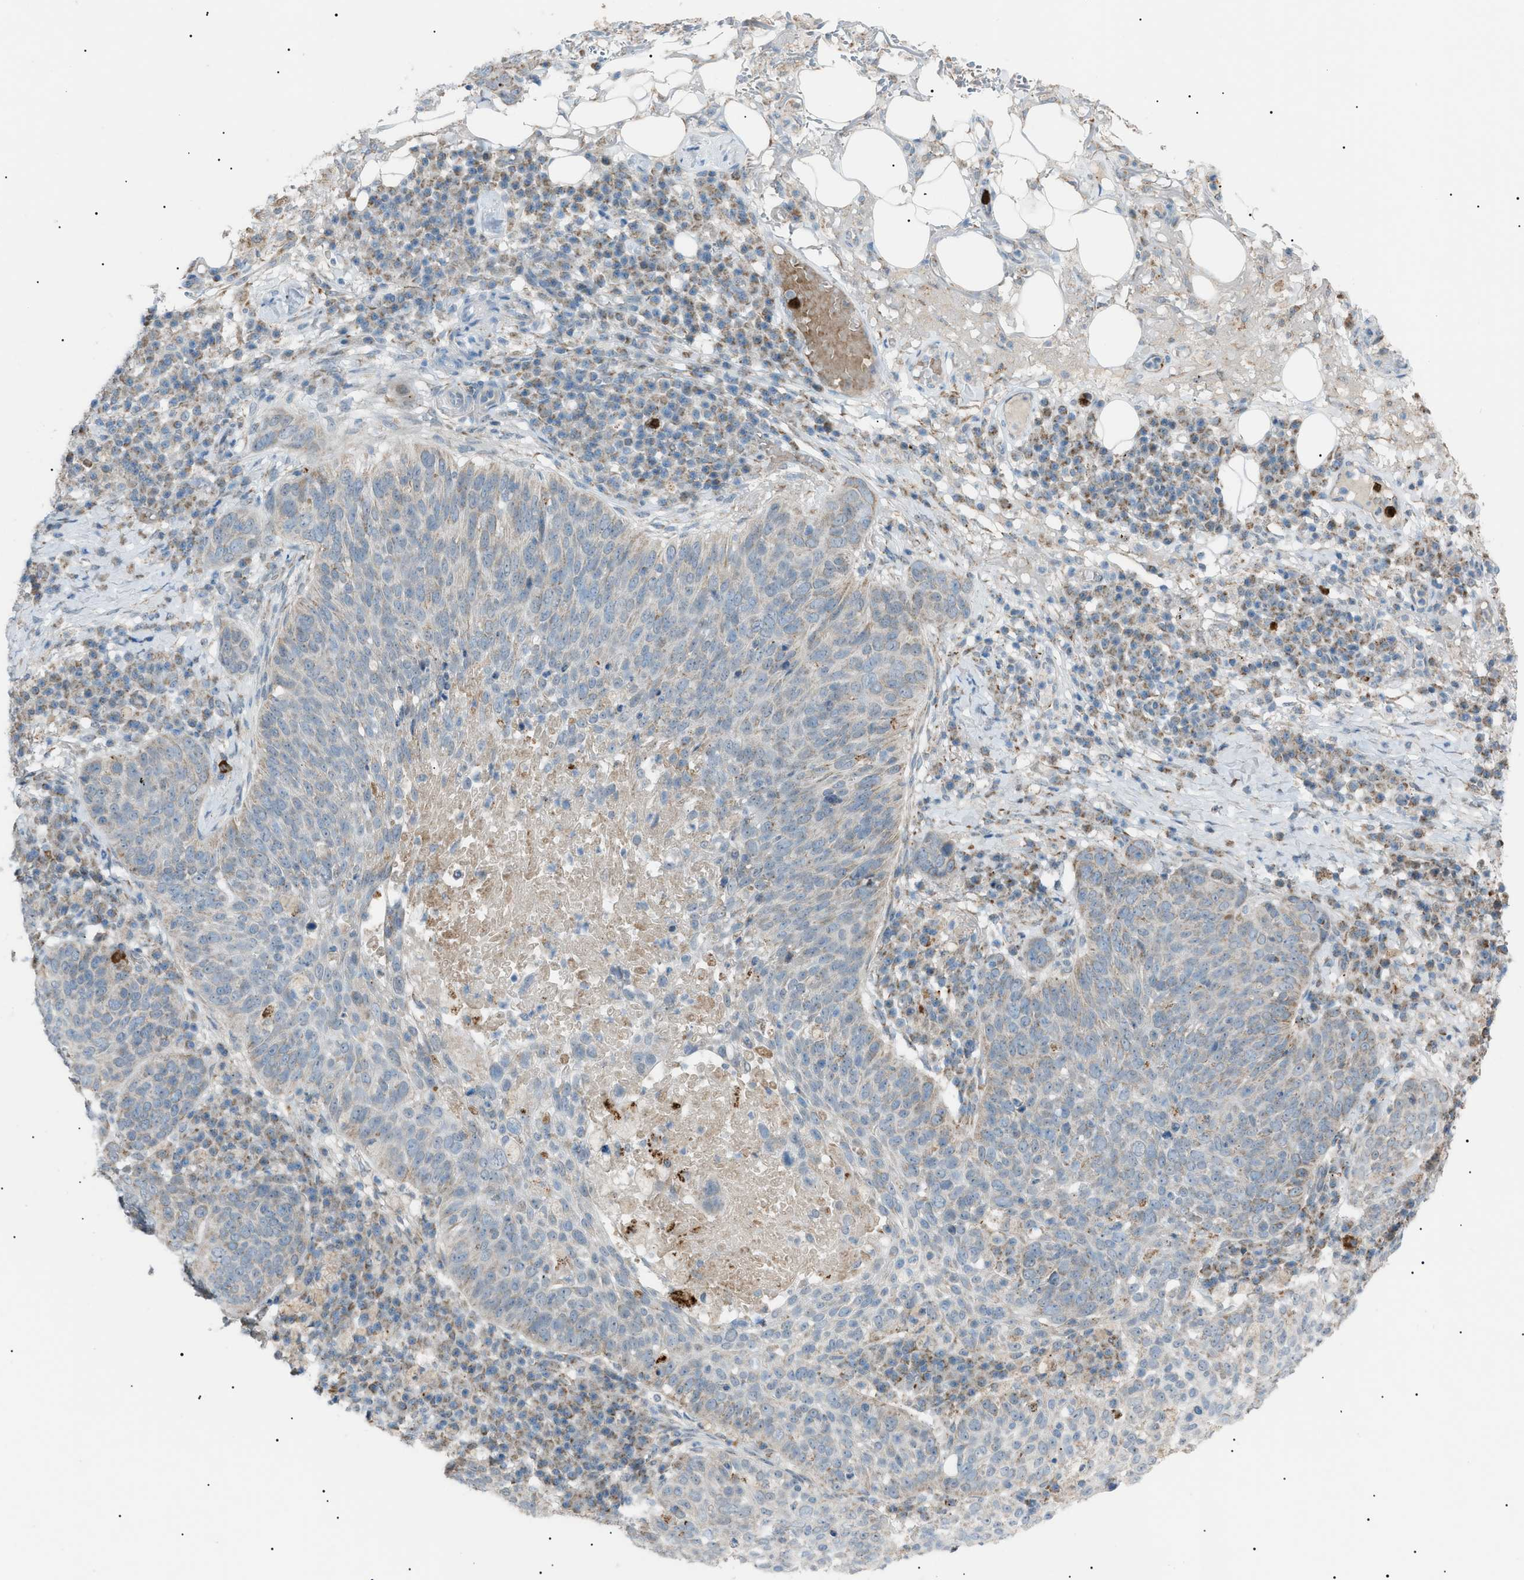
{"staining": {"intensity": "weak", "quantity": "<25%", "location": "cytoplasmic/membranous"}, "tissue": "skin cancer", "cell_type": "Tumor cells", "image_type": "cancer", "snomed": [{"axis": "morphology", "description": "Squamous cell carcinoma in situ, NOS"}, {"axis": "morphology", "description": "Squamous cell carcinoma, NOS"}, {"axis": "topography", "description": "Skin"}], "caption": "Tumor cells show no significant positivity in skin squamous cell carcinoma.", "gene": "ZNF516", "patient": {"sex": "male", "age": 93}}